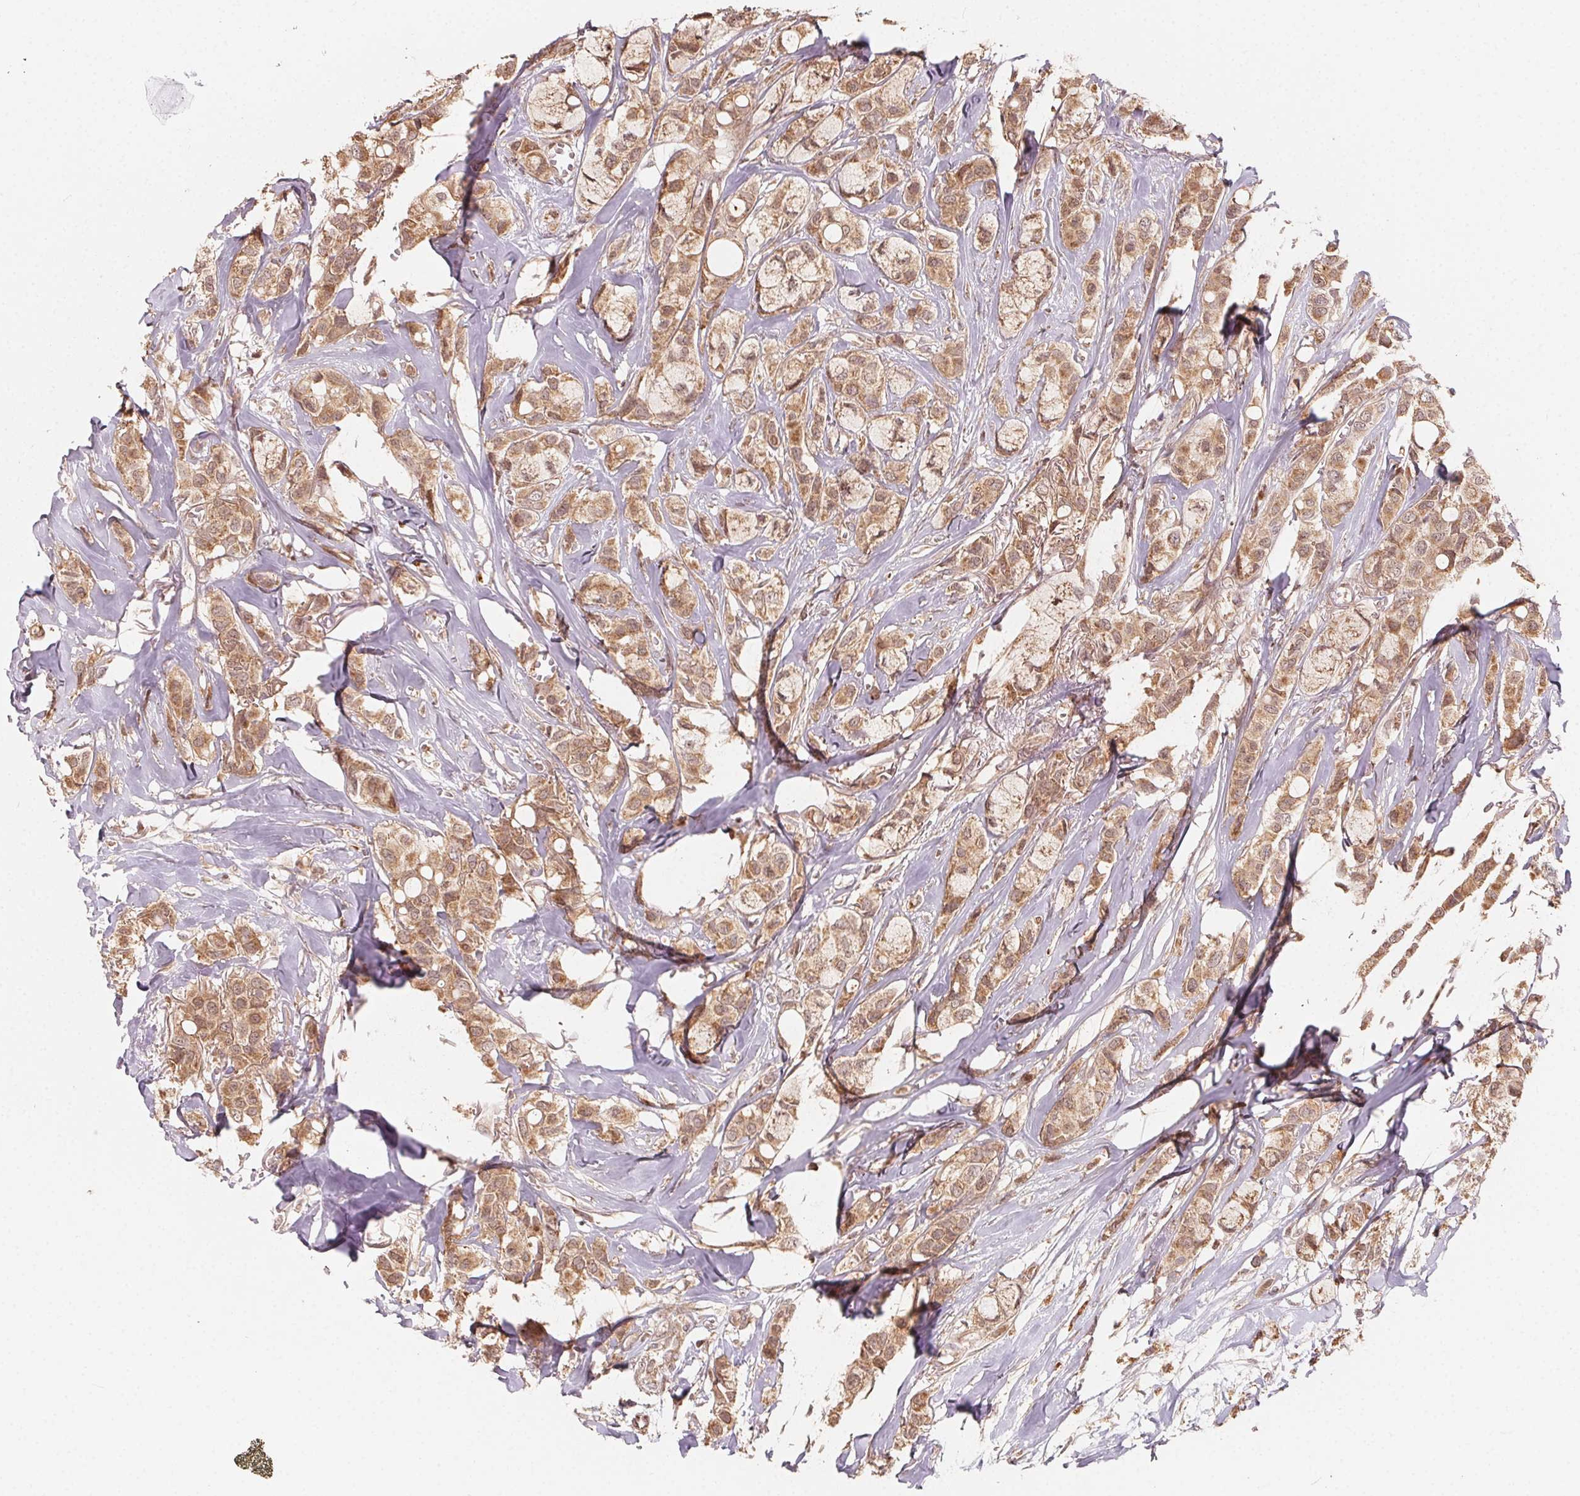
{"staining": {"intensity": "moderate", "quantity": ">75%", "location": "cytoplasmic/membranous"}, "tissue": "breast cancer", "cell_type": "Tumor cells", "image_type": "cancer", "snomed": [{"axis": "morphology", "description": "Duct carcinoma"}, {"axis": "topography", "description": "Breast"}], "caption": "A brown stain shows moderate cytoplasmic/membranous expression of a protein in human breast invasive ductal carcinoma tumor cells. The protein is shown in brown color, while the nuclei are stained blue.", "gene": "WBP2", "patient": {"sex": "female", "age": 85}}